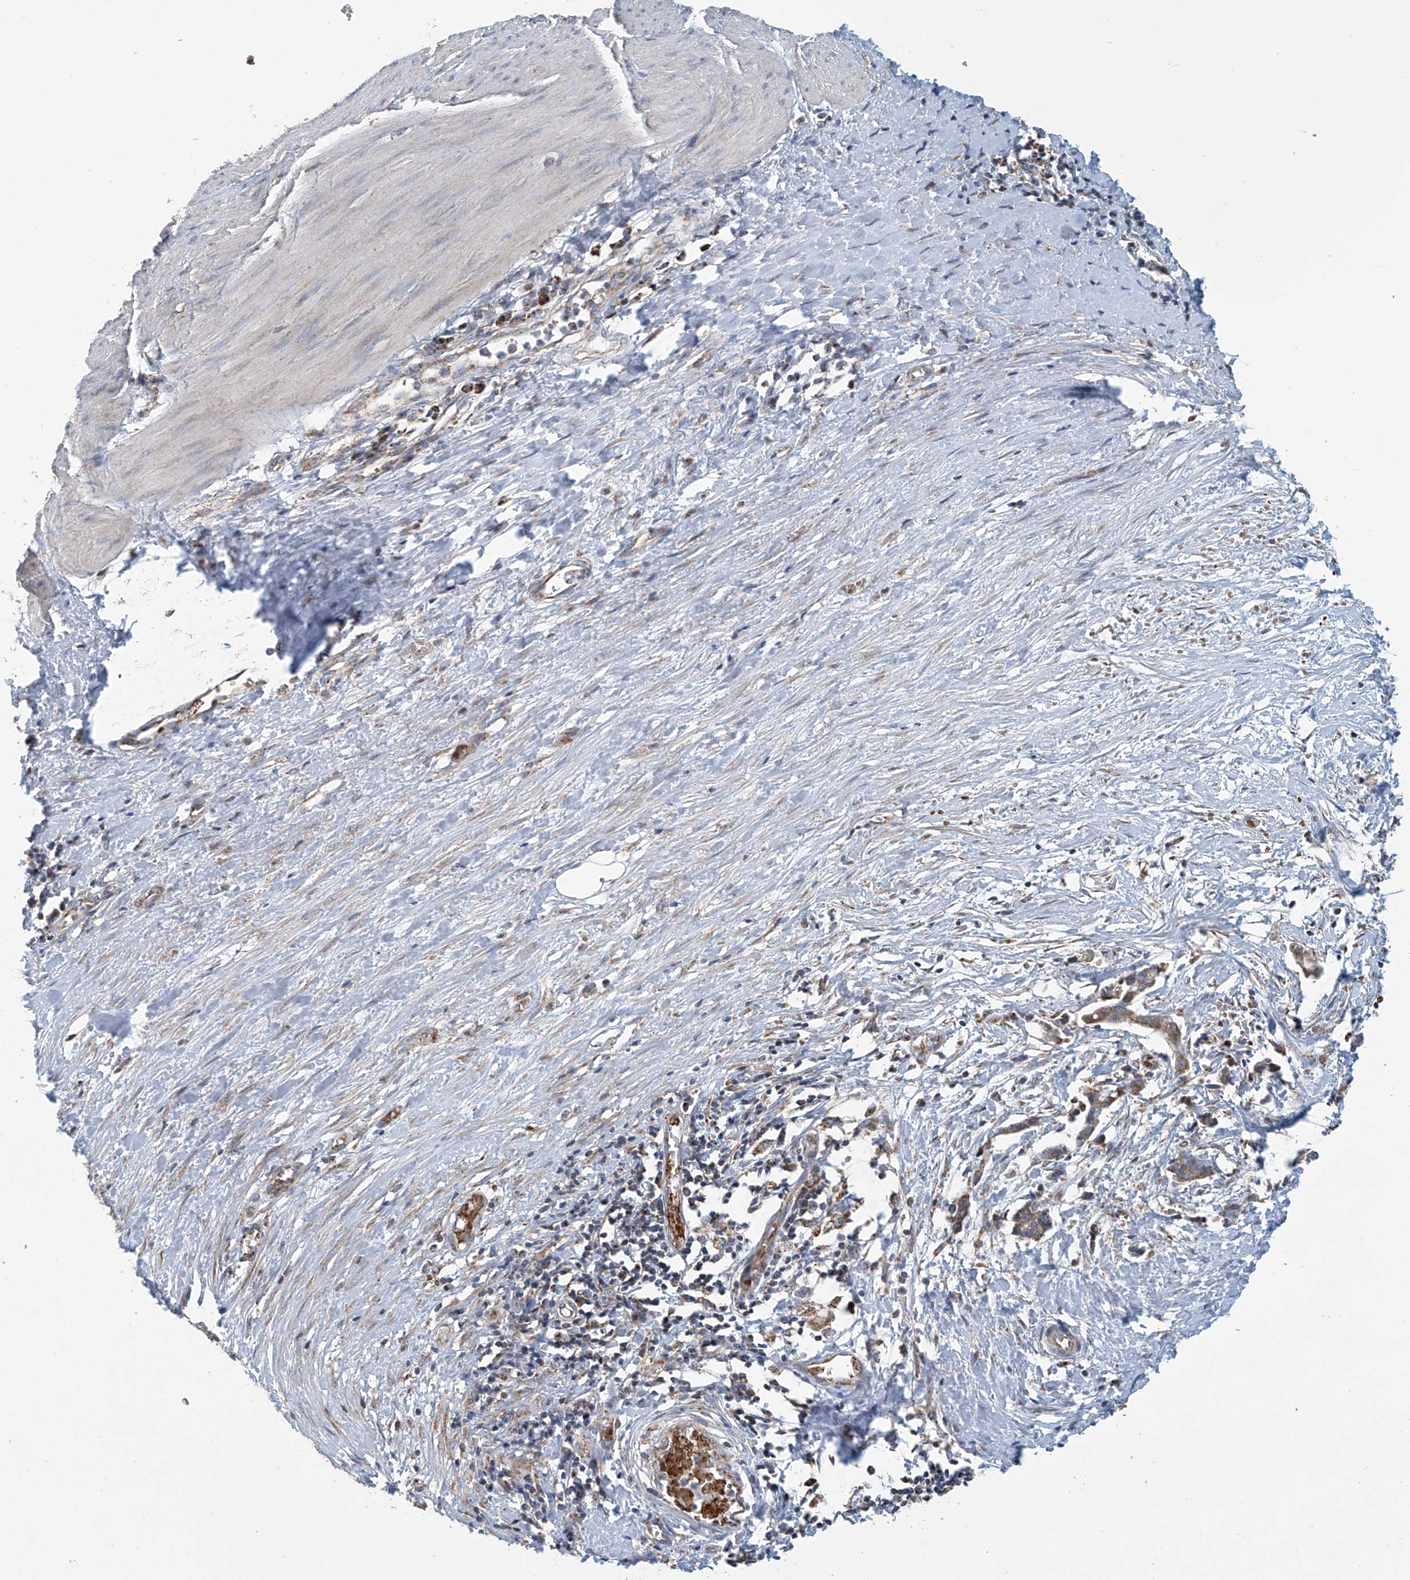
{"staining": {"intensity": "weak", "quantity": "<25%", "location": "cytoplasmic/membranous"}, "tissue": "smooth muscle", "cell_type": "Smooth muscle cells", "image_type": "normal", "snomed": [{"axis": "morphology", "description": "Normal tissue, NOS"}, {"axis": "morphology", "description": "Adenocarcinoma, NOS"}, {"axis": "topography", "description": "Colon"}, {"axis": "topography", "description": "Peripheral nerve tissue"}], "caption": "Histopathology image shows no significant protein positivity in smooth muscle cells of benign smooth muscle. Brightfield microscopy of immunohistochemistry (IHC) stained with DAB (brown) and hematoxylin (blue), captured at high magnification.", "gene": "COMMD1", "patient": {"sex": "male", "age": 14}}